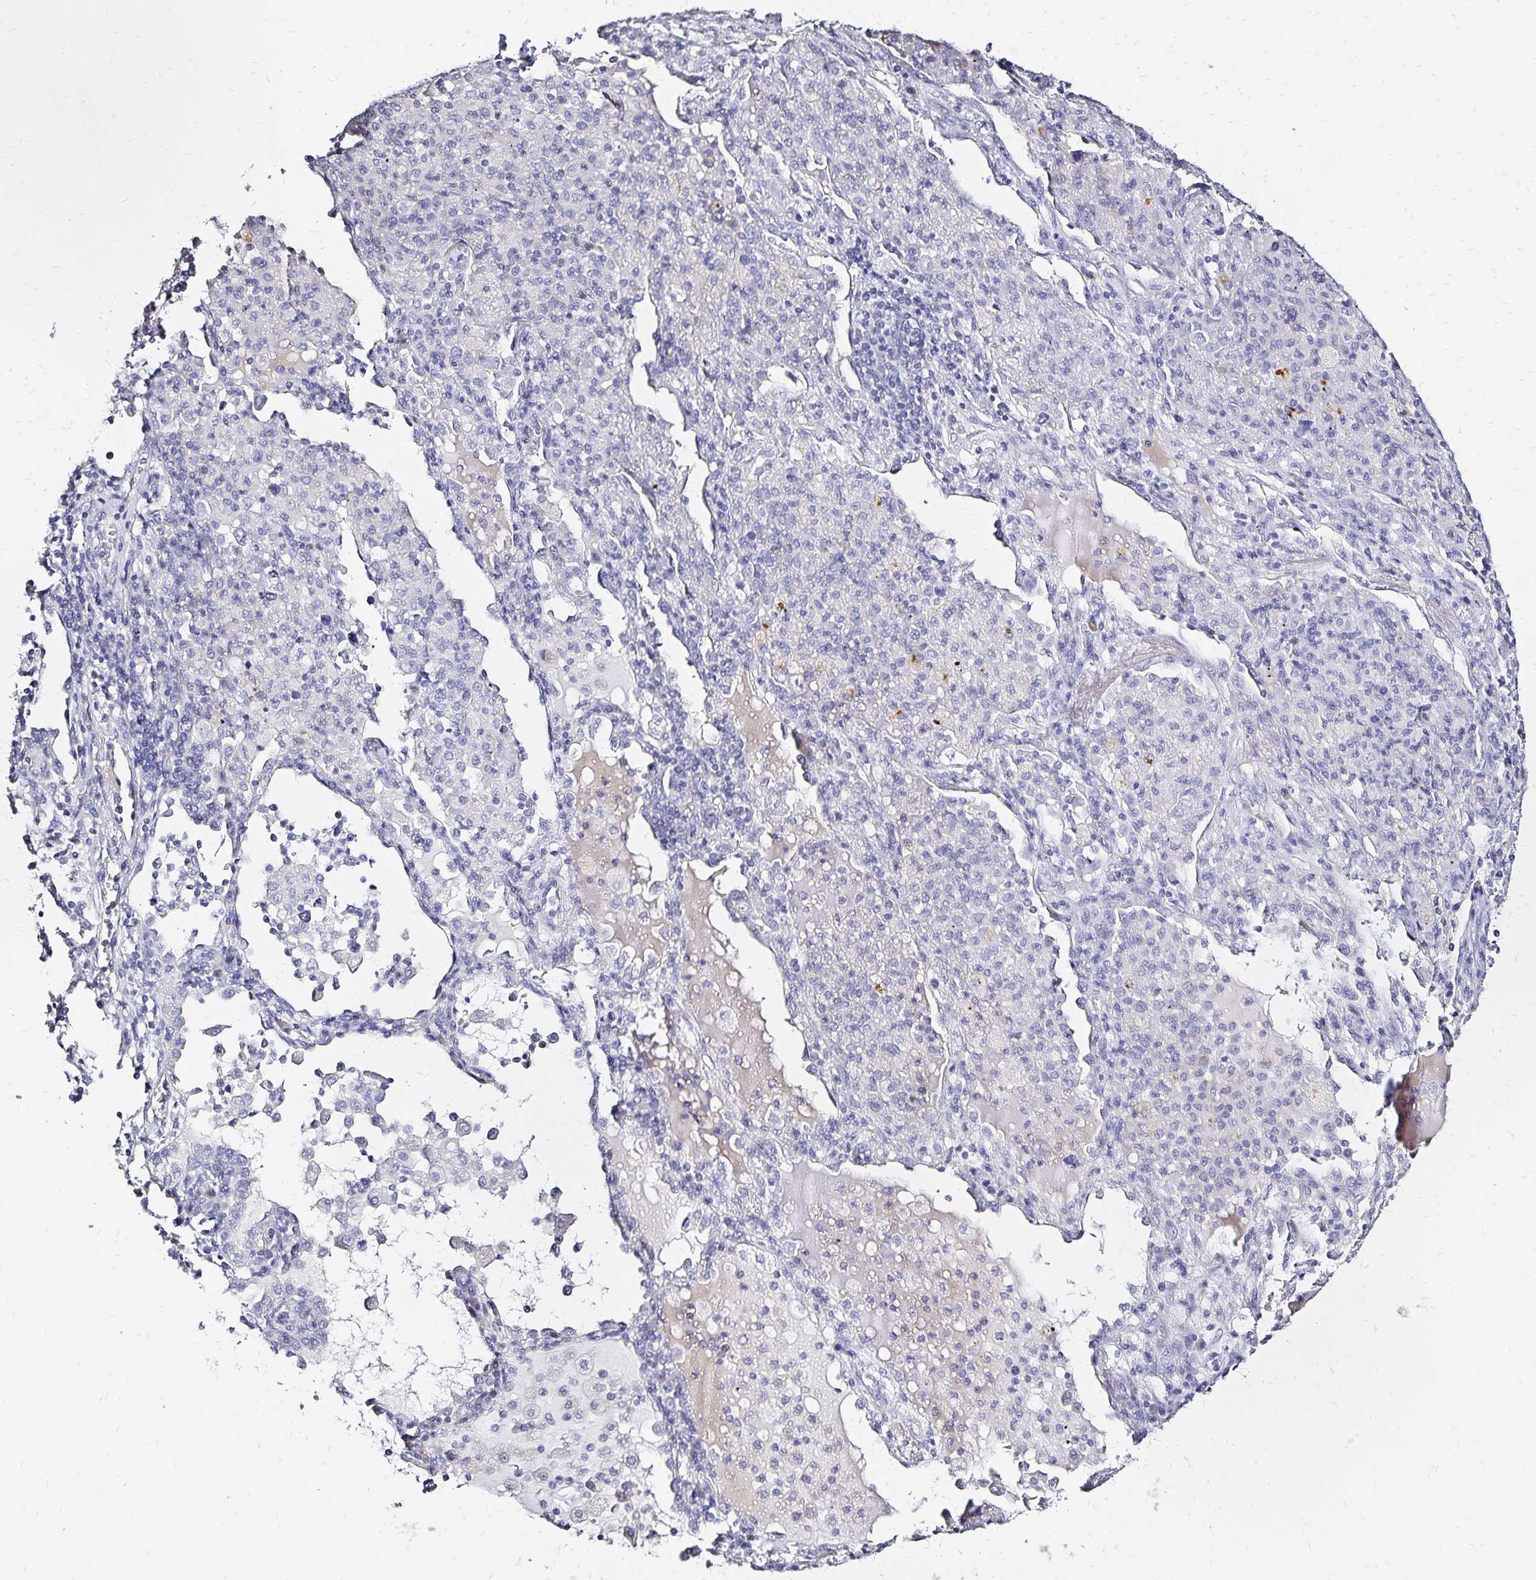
{"staining": {"intensity": "negative", "quantity": "none", "location": "none"}, "tissue": "lung cancer", "cell_type": "Tumor cells", "image_type": "cancer", "snomed": [{"axis": "morphology", "description": "Adenocarcinoma, NOS"}, {"axis": "topography", "description": "Lung"}], "caption": "A micrograph of lung cancer (adenocarcinoma) stained for a protein reveals no brown staining in tumor cells. The staining was performed using DAB to visualize the protein expression in brown, while the nuclei were stained in blue with hematoxylin (Magnification: 20x).", "gene": "SLC5A1", "patient": {"sex": "female", "age": 57}}